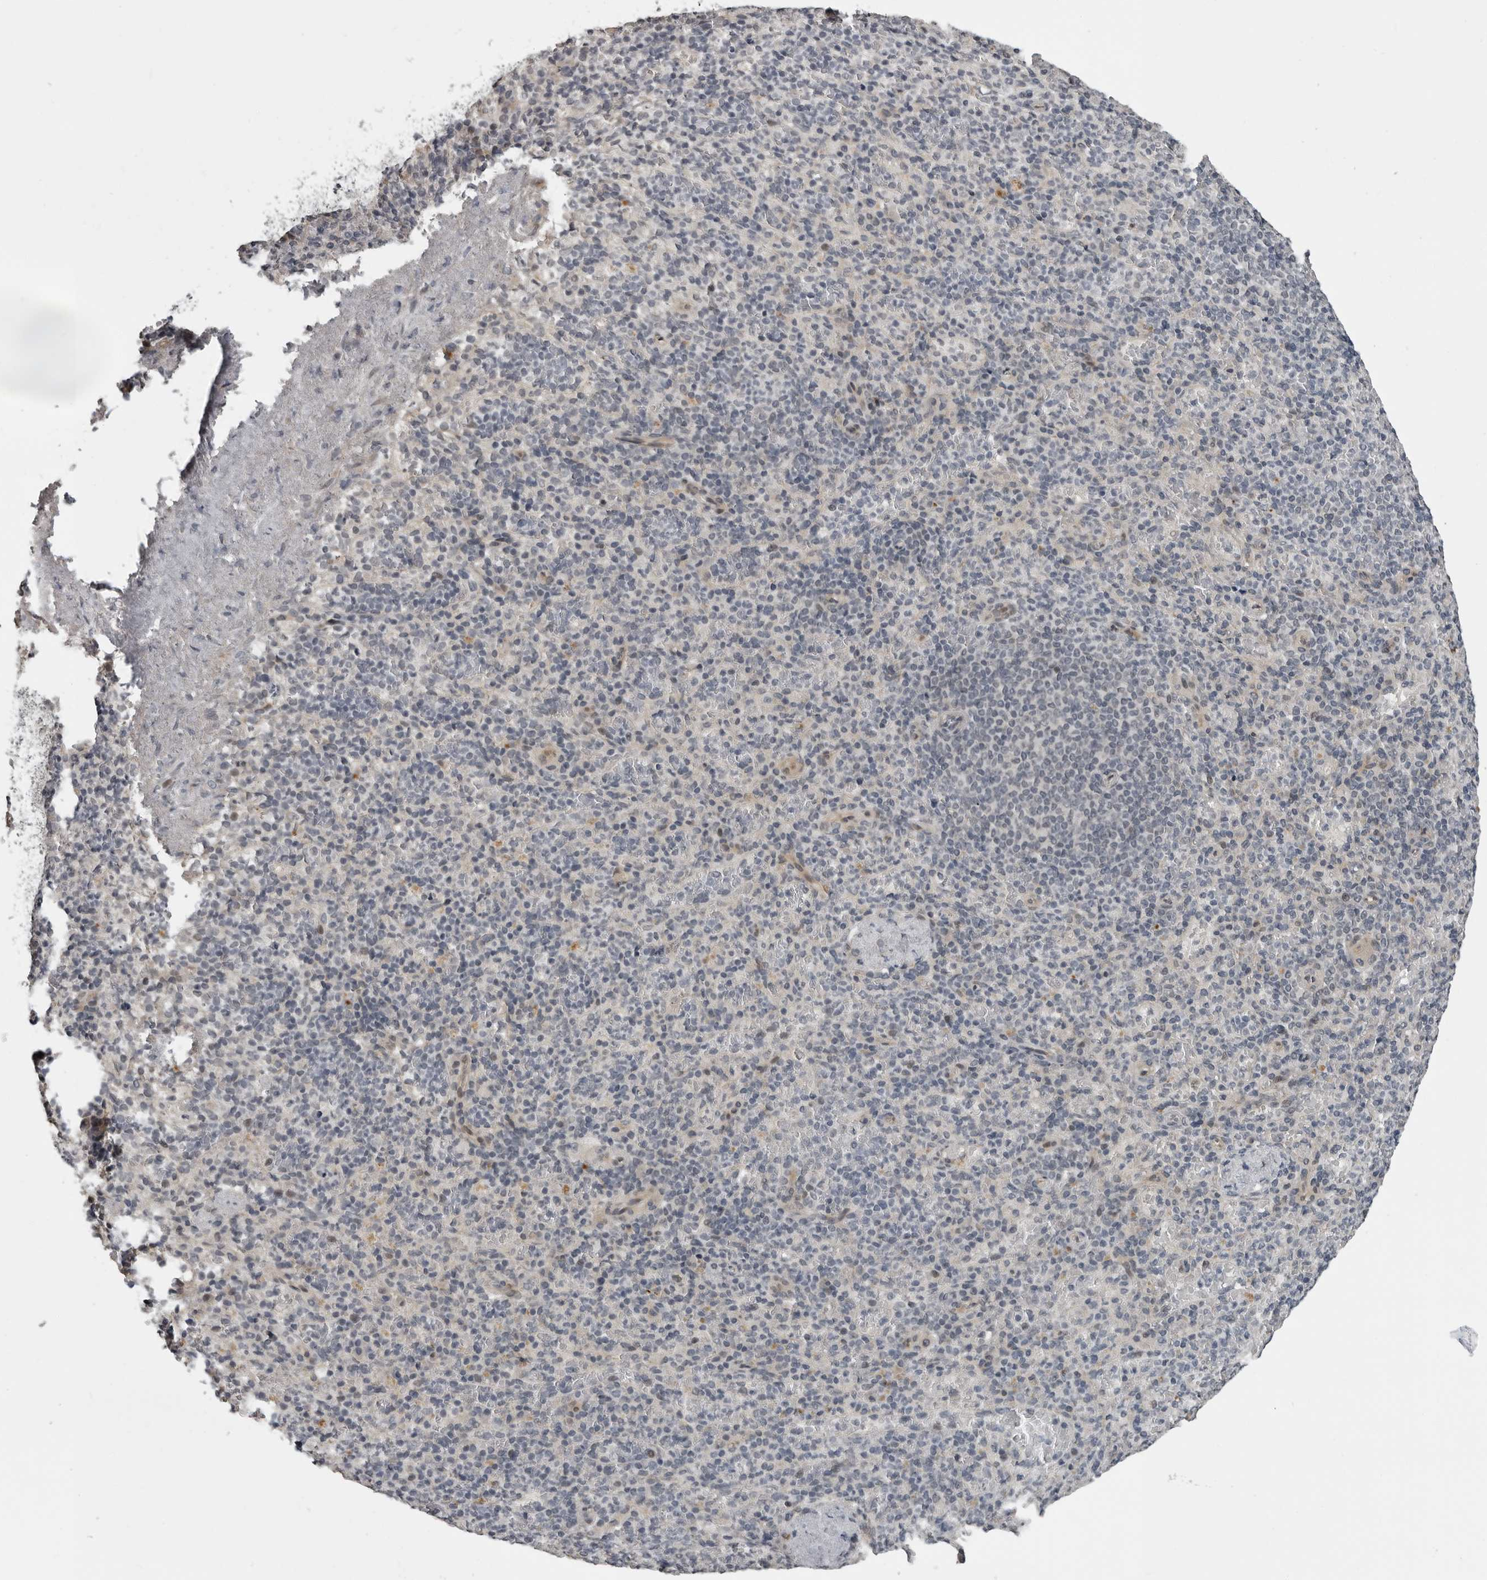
{"staining": {"intensity": "negative", "quantity": "none", "location": "none"}, "tissue": "spleen", "cell_type": "Cells in red pulp", "image_type": "normal", "snomed": [{"axis": "morphology", "description": "Normal tissue, NOS"}, {"axis": "topography", "description": "Spleen"}], "caption": "This is an IHC micrograph of benign human spleen. There is no expression in cells in red pulp.", "gene": "PRRX2", "patient": {"sex": "female", "age": 74}}